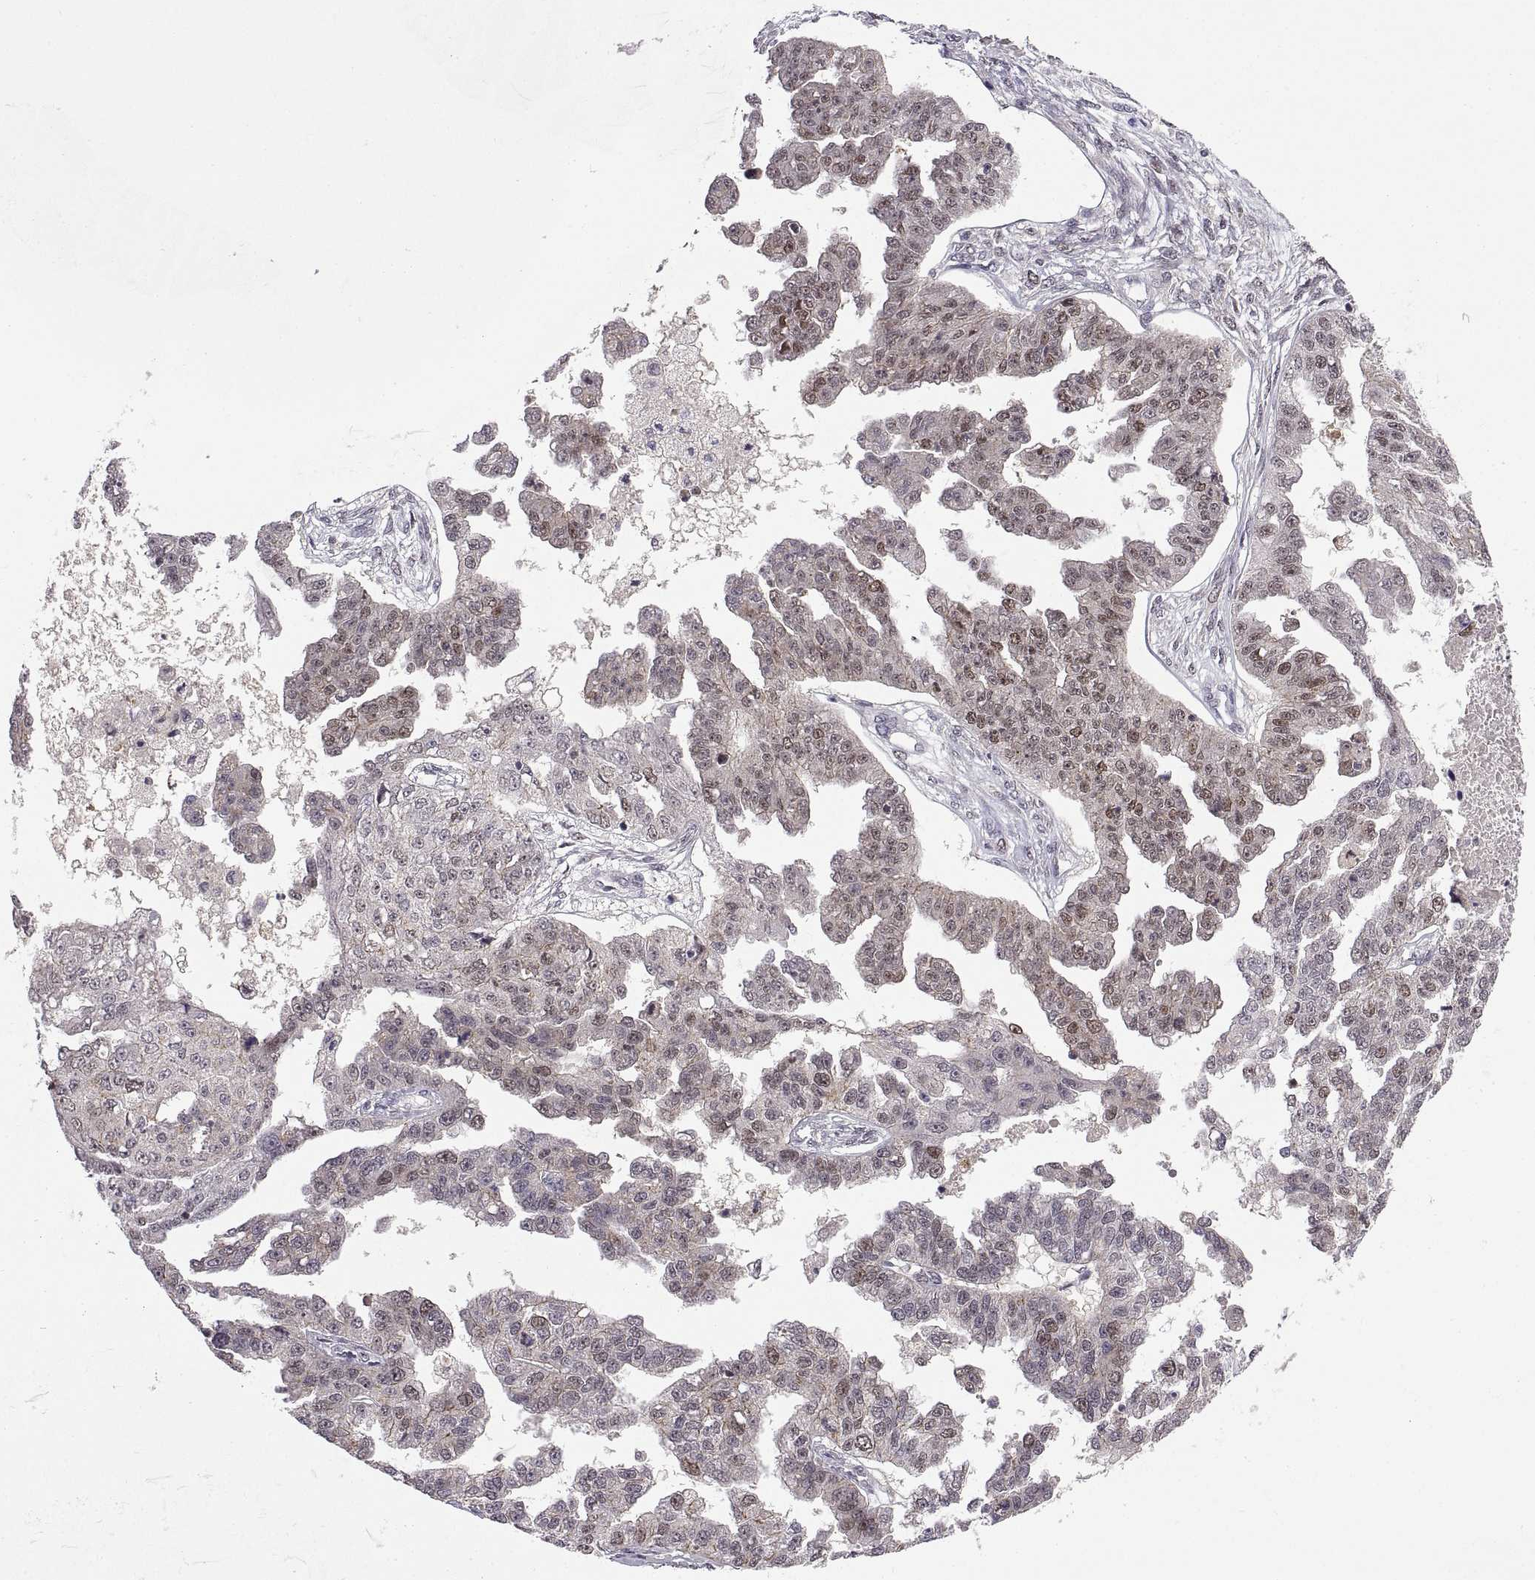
{"staining": {"intensity": "weak", "quantity": "25%-75%", "location": "nuclear"}, "tissue": "ovarian cancer", "cell_type": "Tumor cells", "image_type": "cancer", "snomed": [{"axis": "morphology", "description": "Cystadenocarcinoma, serous, NOS"}, {"axis": "topography", "description": "Ovary"}], "caption": "An immunohistochemistry image of tumor tissue is shown. Protein staining in brown shows weak nuclear positivity in ovarian serous cystadenocarcinoma within tumor cells.", "gene": "CHFR", "patient": {"sex": "female", "age": 58}}